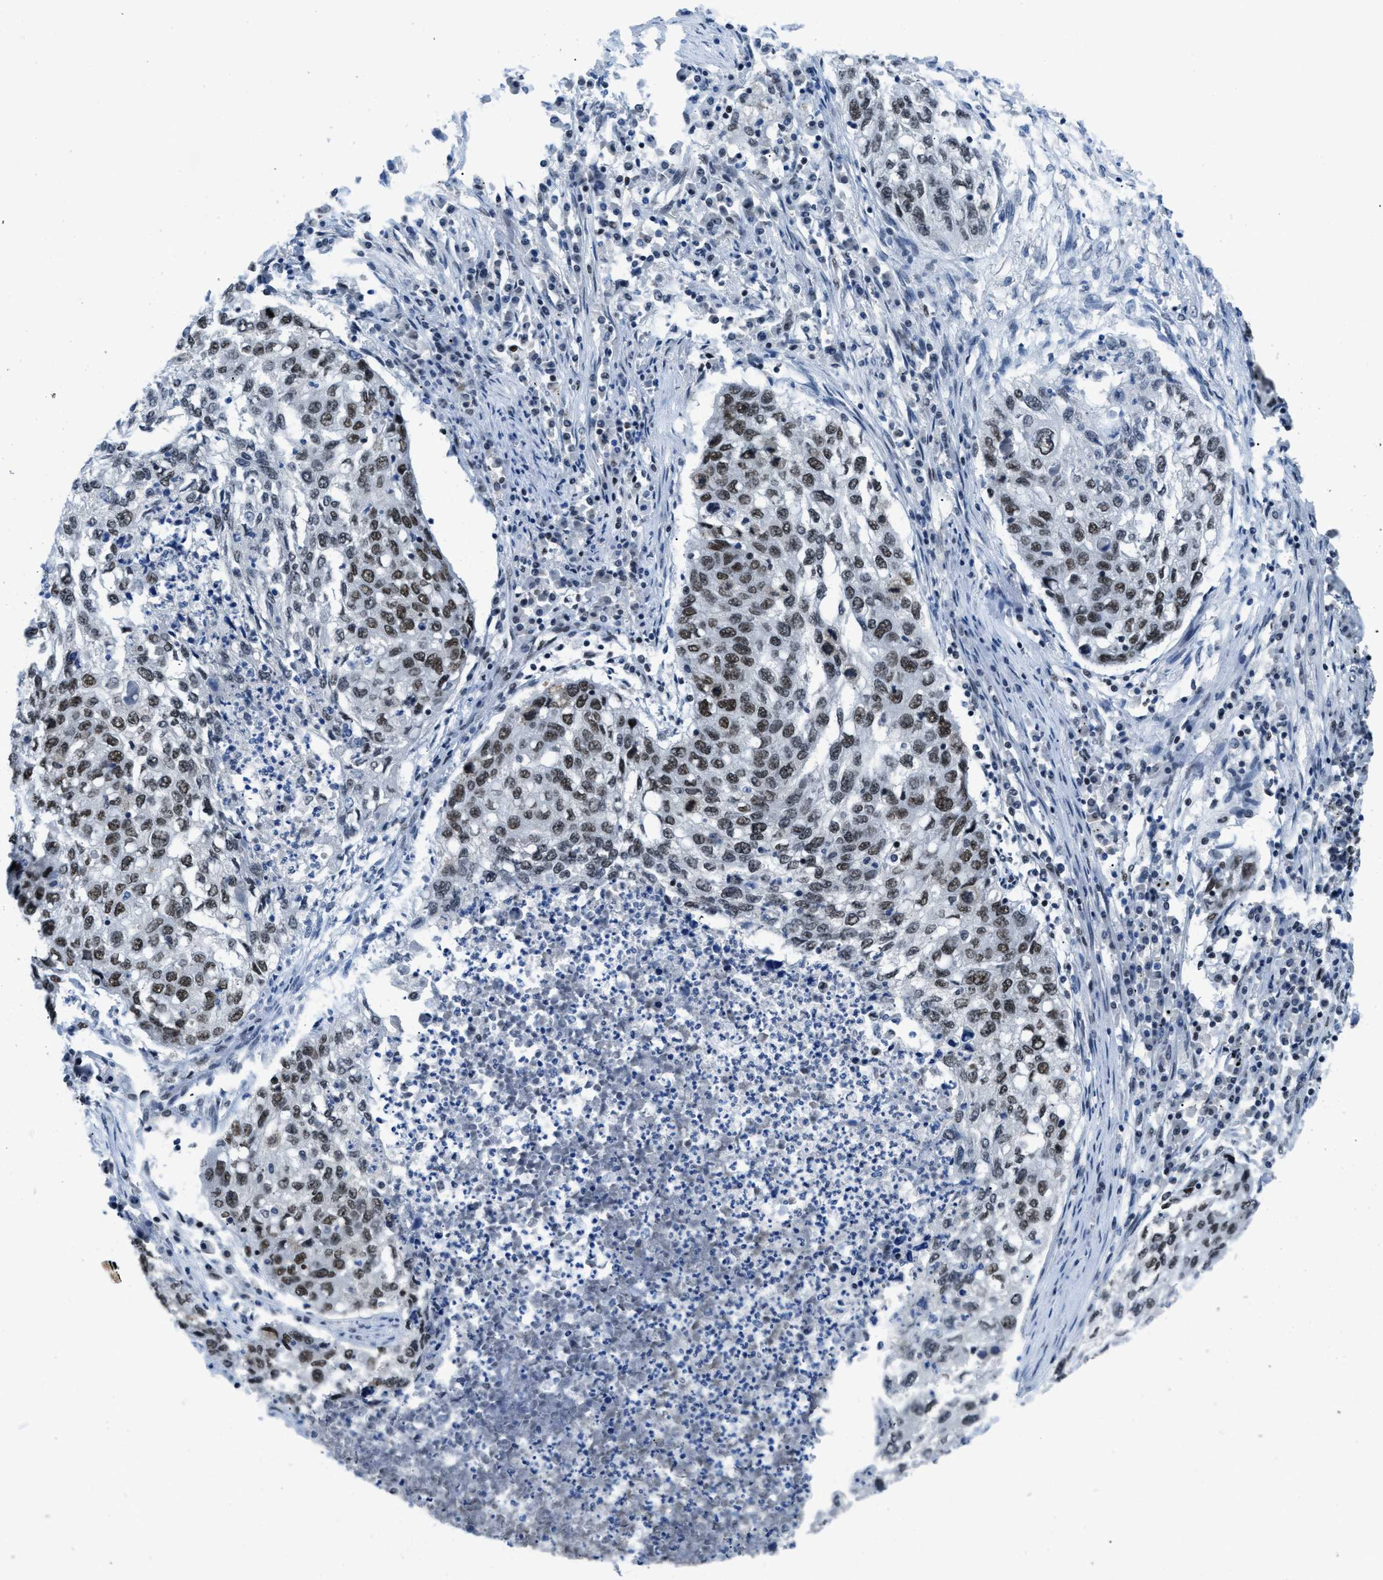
{"staining": {"intensity": "moderate", "quantity": ">75%", "location": "nuclear"}, "tissue": "lung cancer", "cell_type": "Tumor cells", "image_type": "cancer", "snomed": [{"axis": "morphology", "description": "Squamous cell carcinoma, NOS"}, {"axis": "topography", "description": "Lung"}], "caption": "Brown immunohistochemical staining in squamous cell carcinoma (lung) demonstrates moderate nuclear staining in approximately >75% of tumor cells.", "gene": "GATAD2B", "patient": {"sex": "female", "age": 63}}